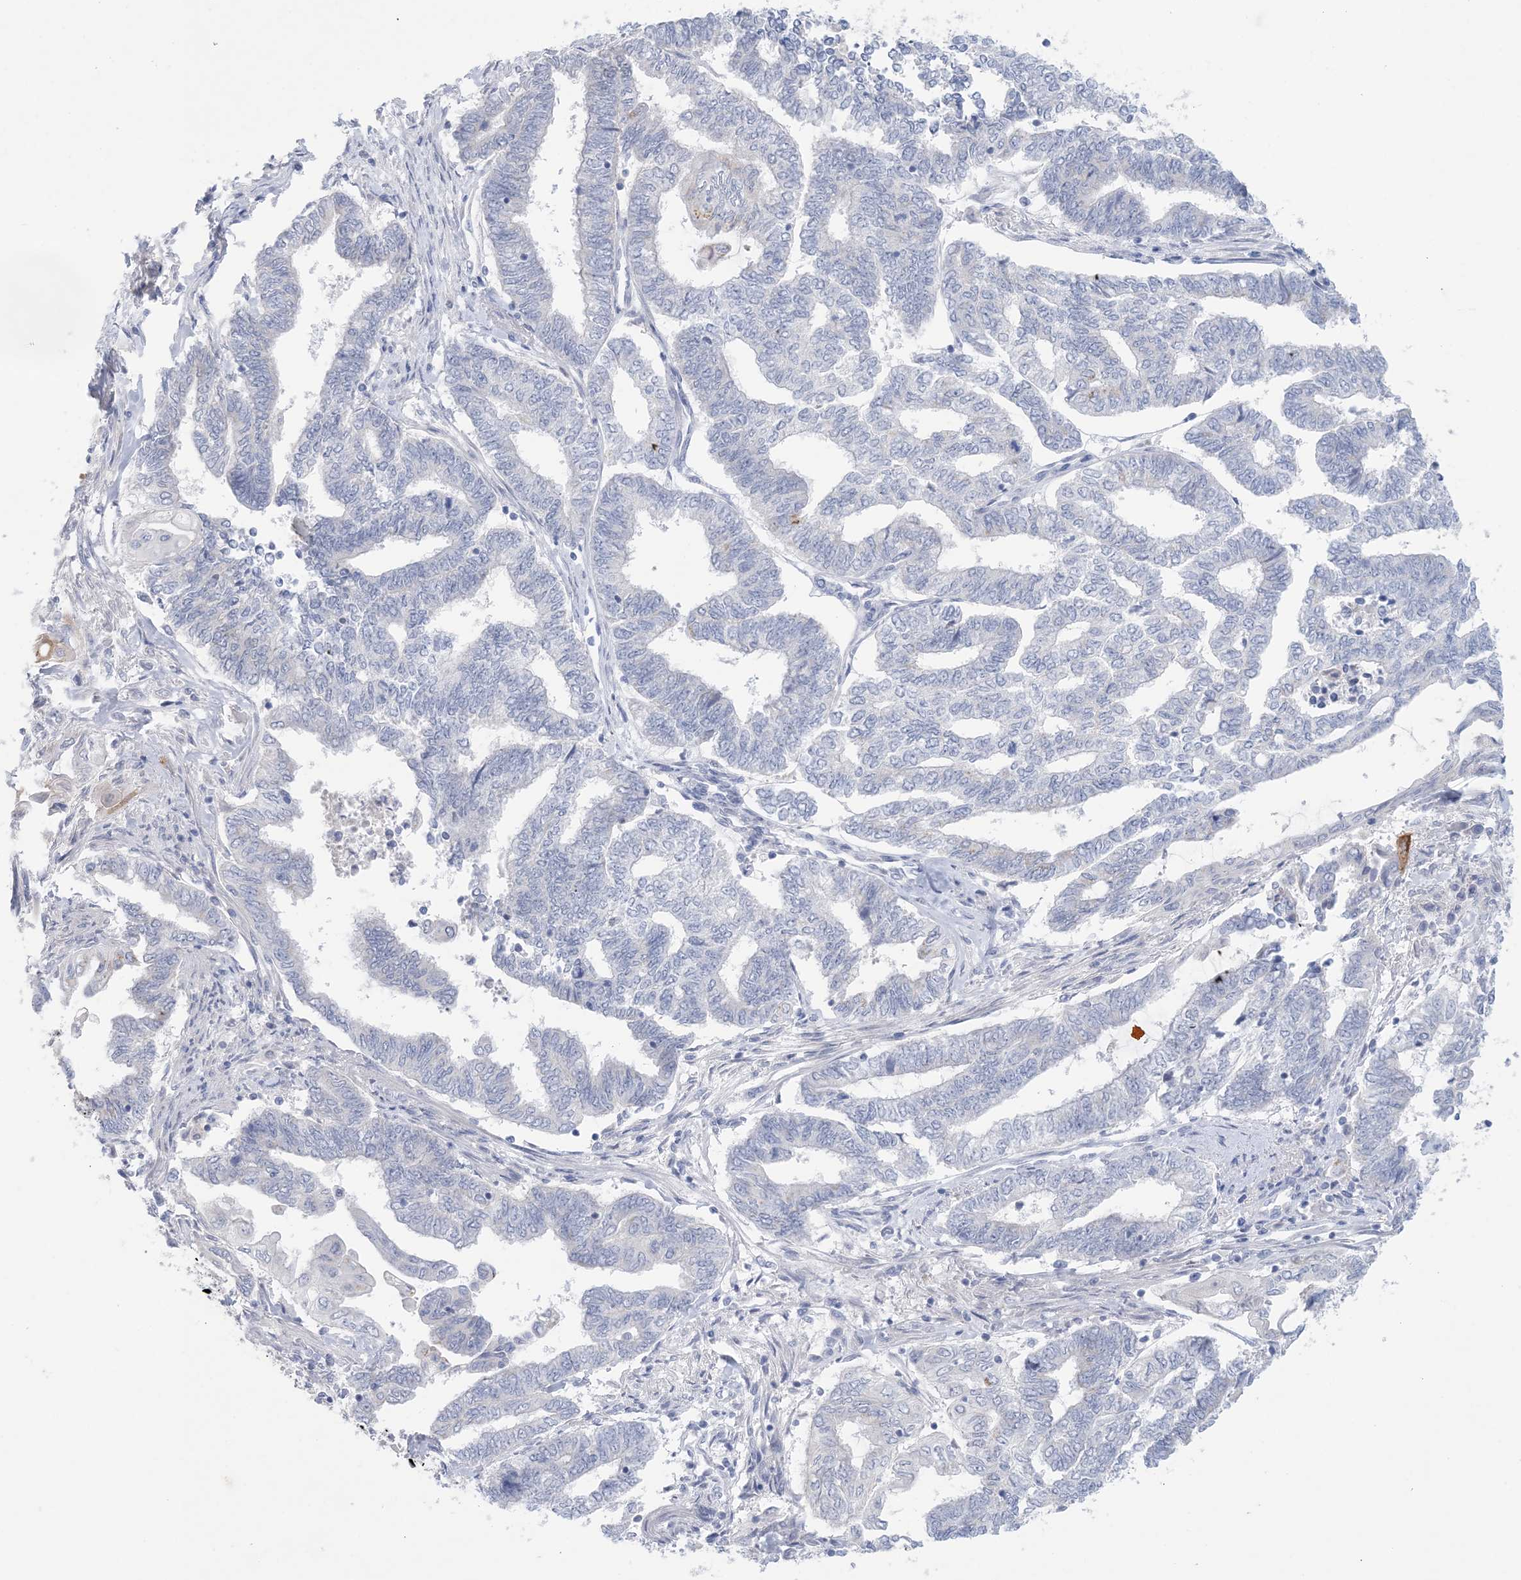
{"staining": {"intensity": "negative", "quantity": "none", "location": "none"}, "tissue": "endometrial cancer", "cell_type": "Tumor cells", "image_type": "cancer", "snomed": [{"axis": "morphology", "description": "Adenocarcinoma, NOS"}, {"axis": "topography", "description": "Uterus"}, {"axis": "topography", "description": "Endometrium"}], "caption": "Tumor cells show no significant protein staining in adenocarcinoma (endometrial). (DAB IHC, high magnification).", "gene": "GABRG1", "patient": {"sex": "female", "age": 70}}